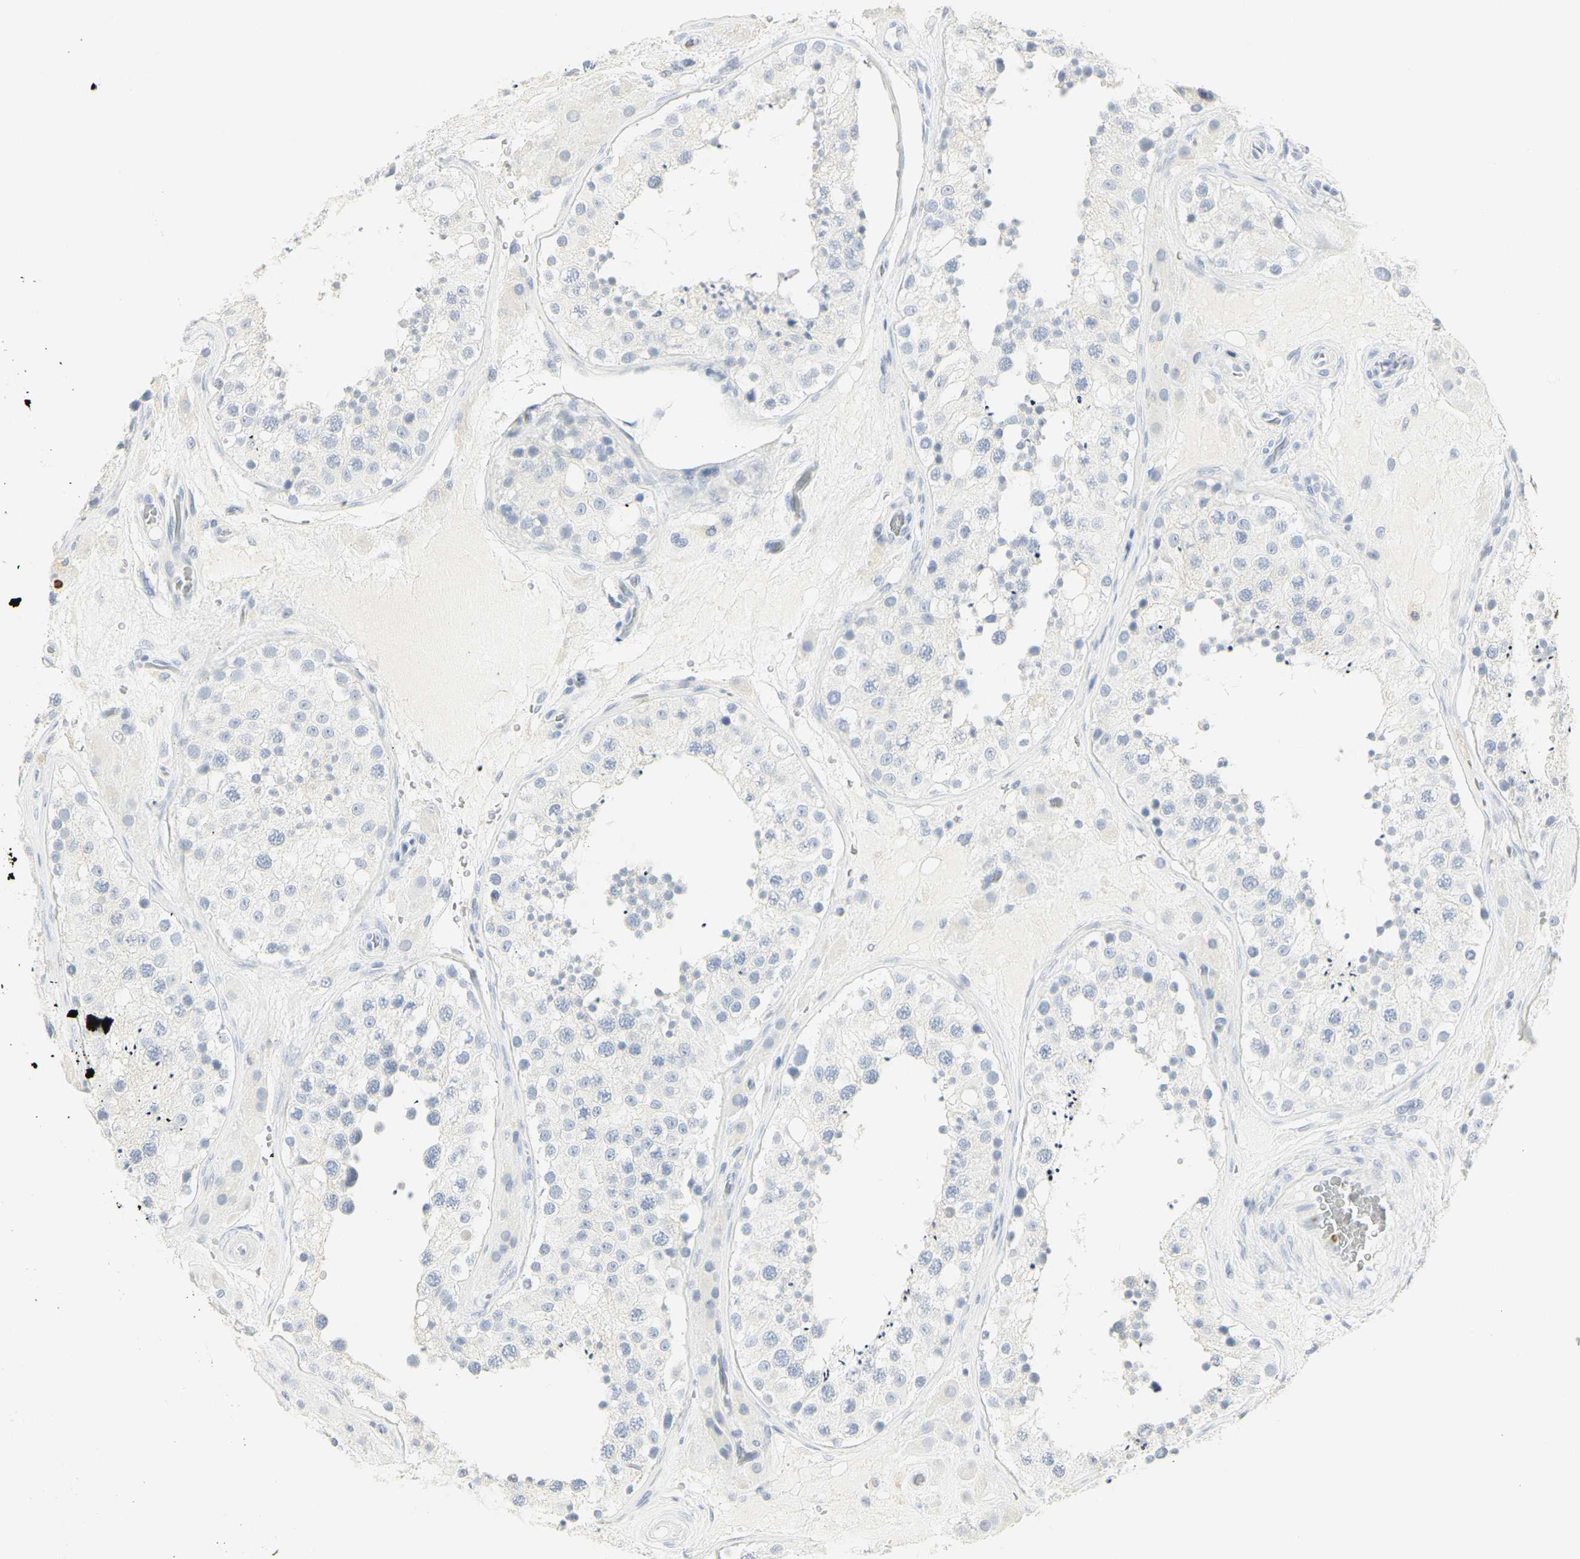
{"staining": {"intensity": "negative", "quantity": "none", "location": "none"}, "tissue": "testis", "cell_type": "Cells in seminiferous ducts", "image_type": "normal", "snomed": [{"axis": "morphology", "description": "Normal tissue, NOS"}, {"axis": "topography", "description": "Testis"}], "caption": "IHC photomicrograph of benign testis: human testis stained with DAB demonstrates no significant protein expression in cells in seminiferous ducts.", "gene": "CEACAM5", "patient": {"sex": "male", "age": 26}}